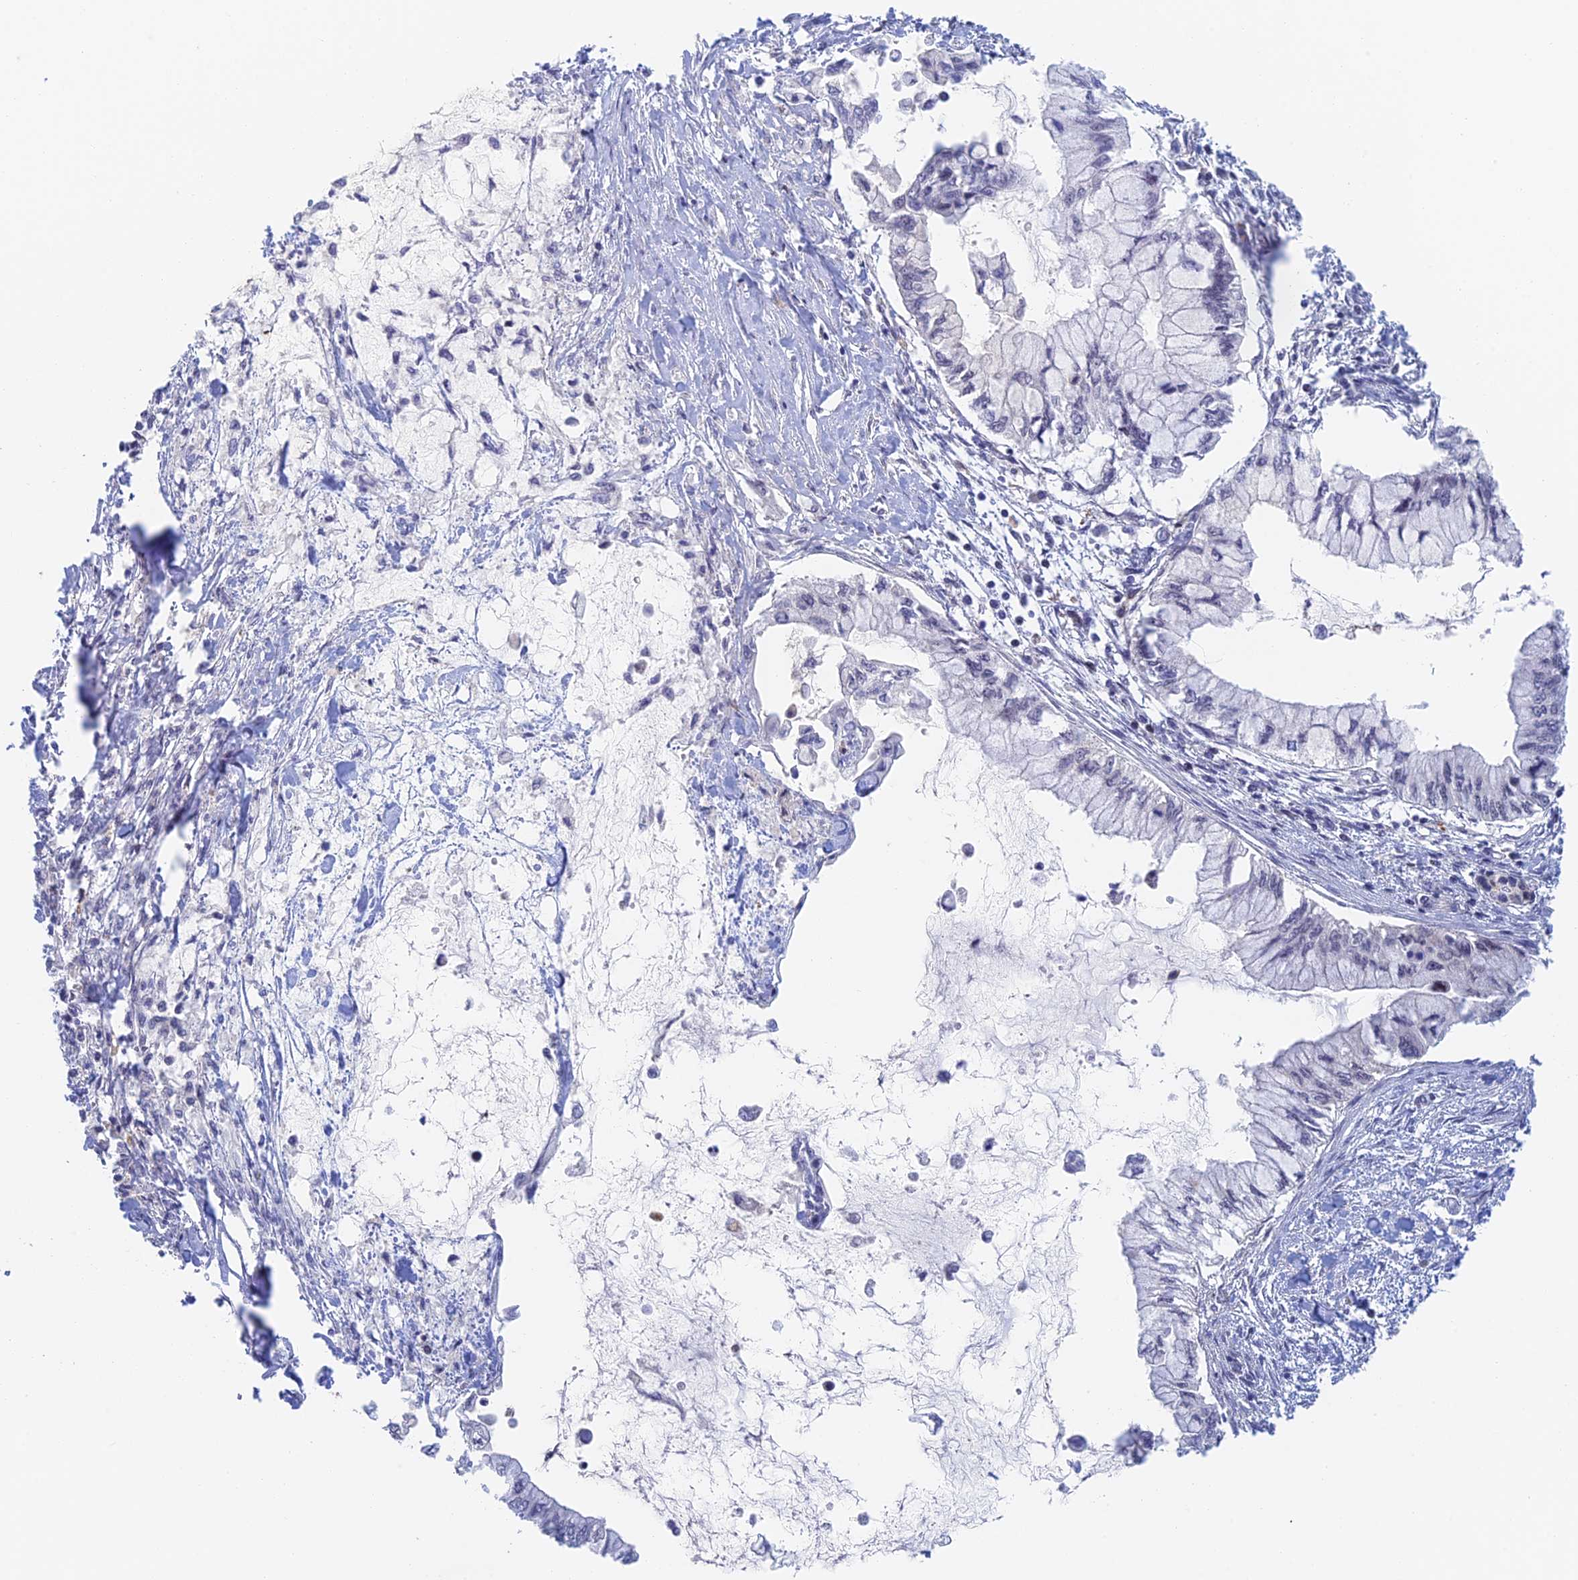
{"staining": {"intensity": "negative", "quantity": "none", "location": "none"}, "tissue": "pancreatic cancer", "cell_type": "Tumor cells", "image_type": "cancer", "snomed": [{"axis": "morphology", "description": "Adenocarcinoma, NOS"}, {"axis": "topography", "description": "Pancreas"}], "caption": "Human pancreatic adenocarcinoma stained for a protein using IHC shows no staining in tumor cells.", "gene": "ZUP1", "patient": {"sex": "male", "age": 48}}